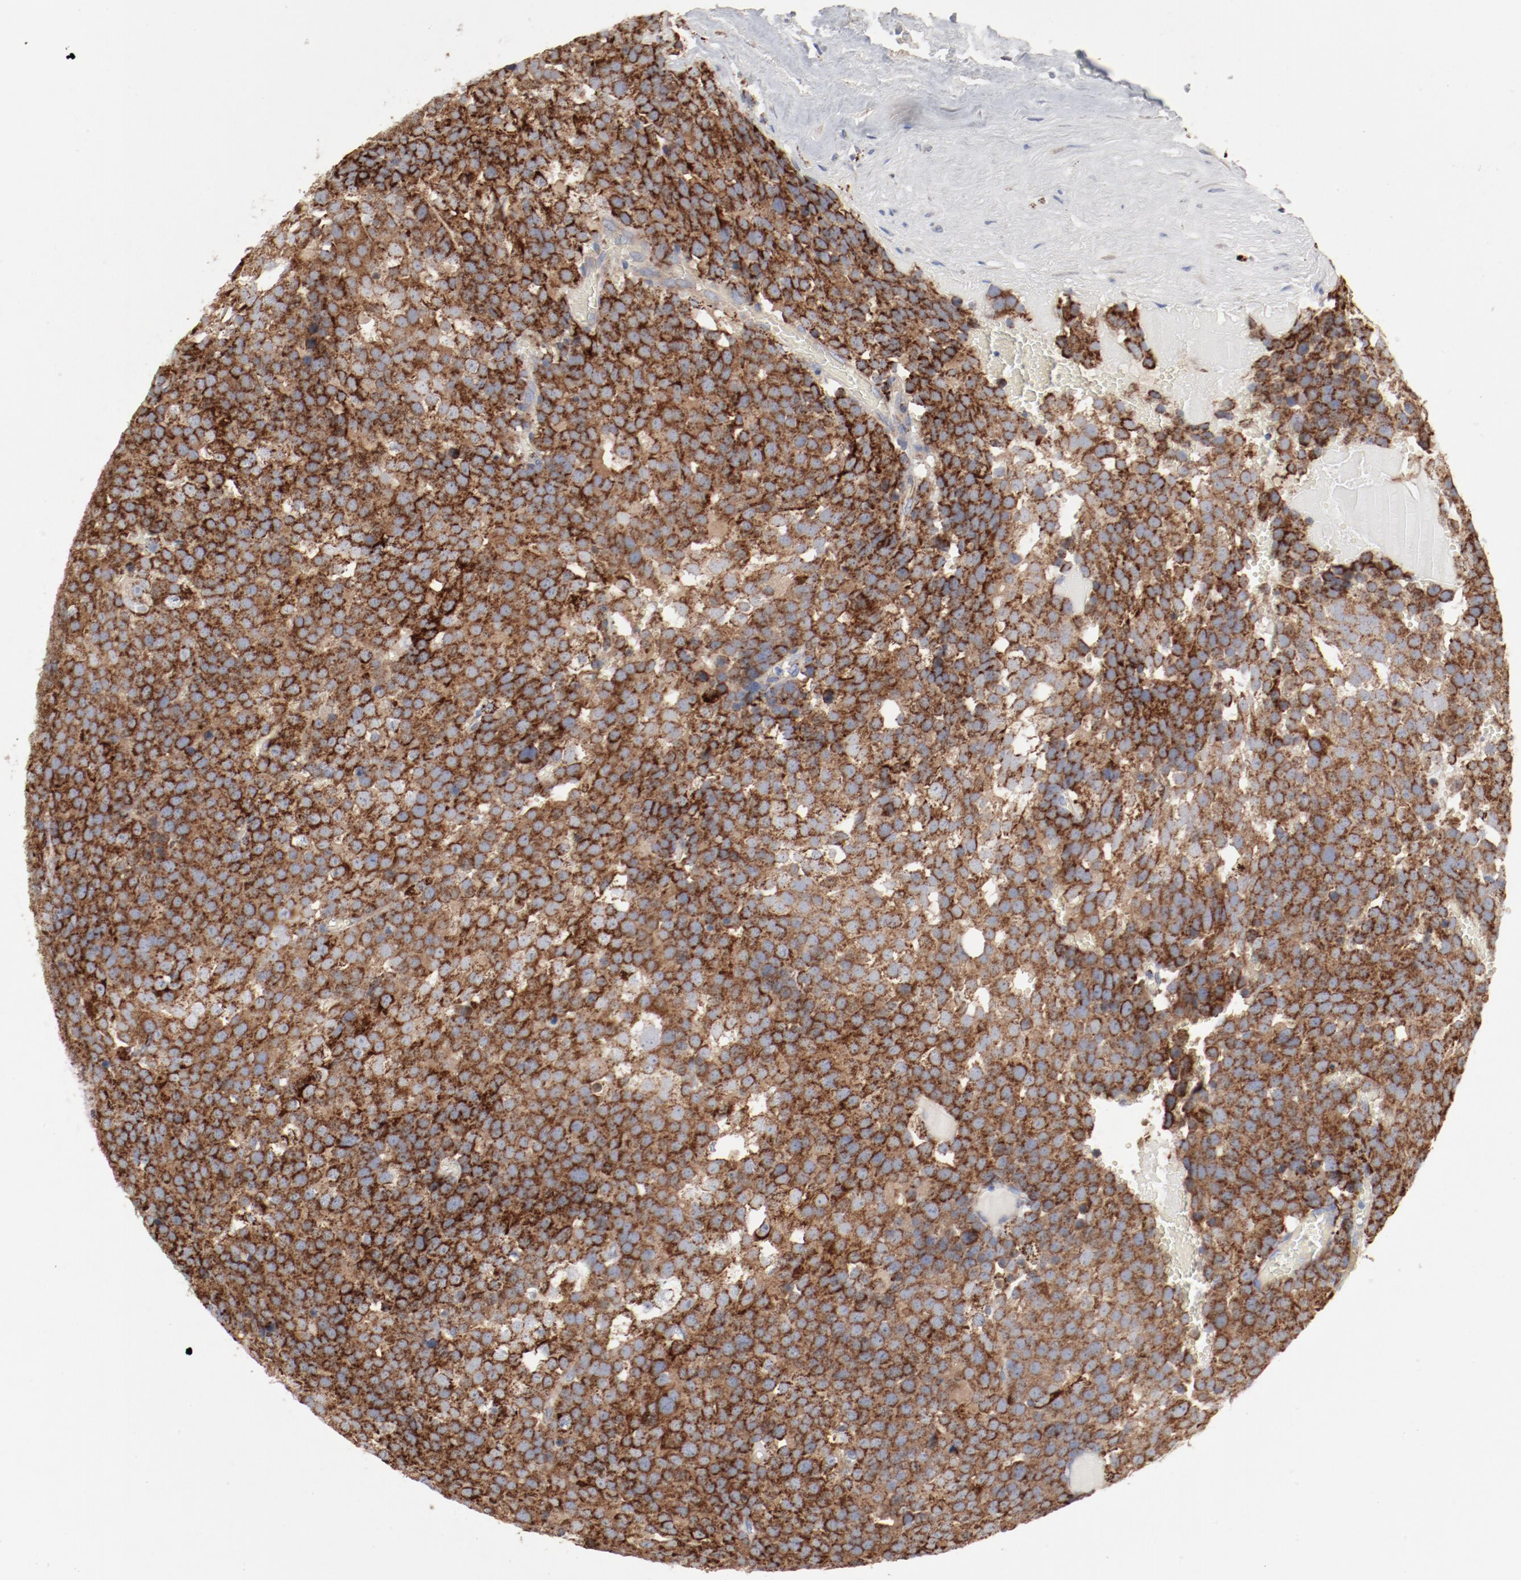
{"staining": {"intensity": "strong", "quantity": ">75%", "location": "cytoplasmic/membranous"}, "tissue": "testis cancer", "cell_type": "Tumor cells", "image_type": "cancer", "snomed": [{"axis": "morphology", "description": "Seminoma, NOS"}, {"axis": "topography", "description": "Testis"}], "caption": "Immunohistochemistry of seminoma (testis) shows high levels of strong cytoplasmic/membranous staining in about >75% of tumor cells.", "gene": "SETD3", "patient": {"sex": "male", "age": 71}}